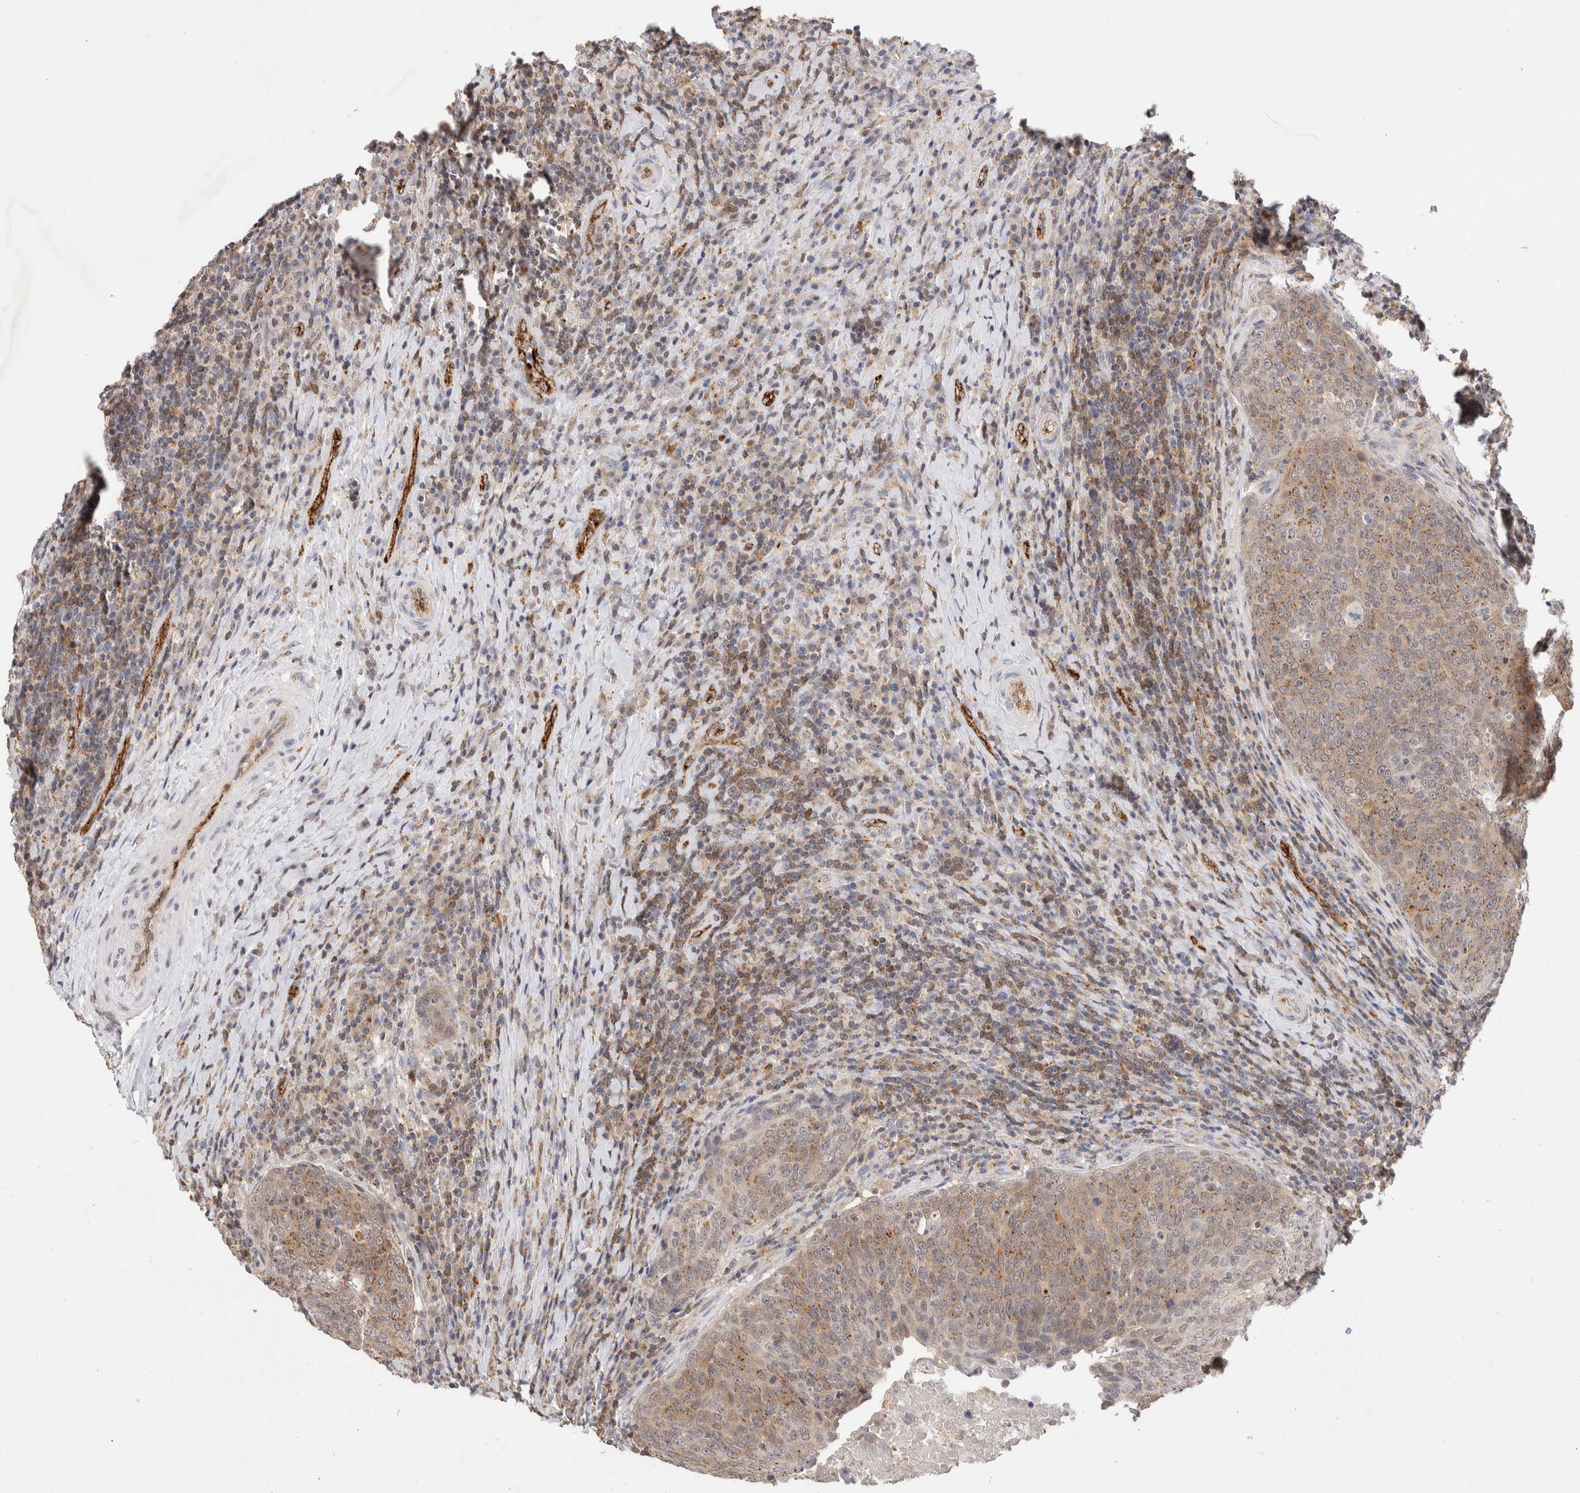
{"staining": {"intensity": "moderate", "quantity": "25%-75%", "location": "cytoplasmic/membranous"}, "tissue": "head and neck cancer", "cell_type": "Tumor cells", "image_type": "cancer", "snomed": [{"axis": "morphology", "description": "Squamous cell carcinoma, NOS"}, {"axis": "morphology", "description": "Squamous cell carcinoma, metastatic, NOS"}, {"axis": "topography", "description": "Lymph node"}, {"axis": "topography", "description": "Head-Neck"}], "caption": "Immunohistochemical staining of human head and neck cancer (metastatic squamous cell carcinoma) reveals medium levels of moderate cytoplasmic/membranous protein positivity in approximately 25%-75% of tumor cells.", "gene": "NSMAF", "patient": {"sex": "male", "age": 62}}